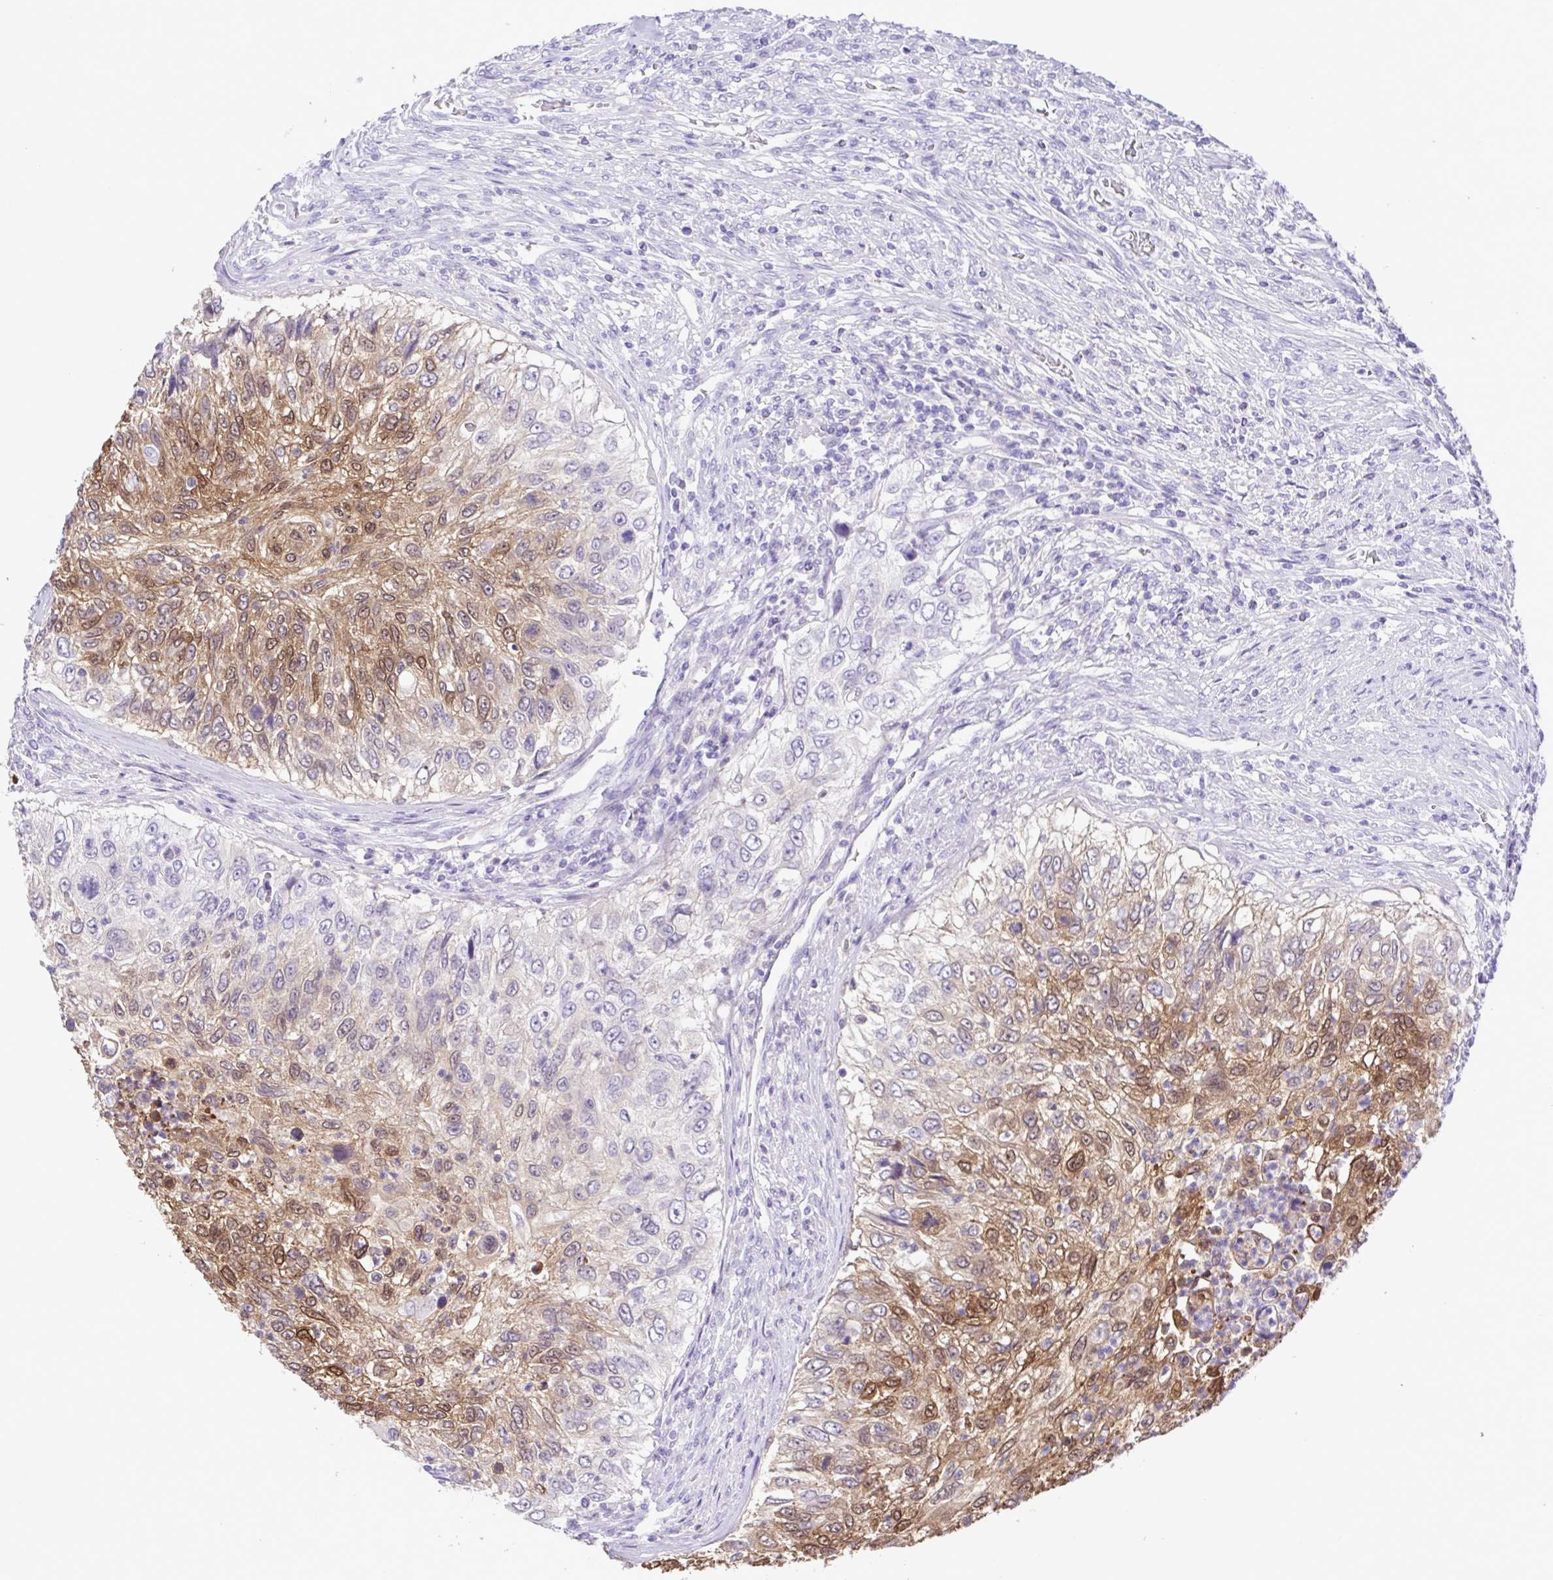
{"staining": {"intensity": "moderate", "quantity": "25%-75%", "location": "cytoplasmic/membranous,nuclear"}, "tissue": "urothelial cancer", "cell_type": "Tumor cells", "image_type": "cancer", "snomed": [{"axis": "morphology", "description": "Urothelial carcinoma, High grade"}, {"axis": "topography", "description": "Urinary bladder"}], "caption": "Tumor cells display moderate cytoplasmic/membranous and nuclear expression in about 25%-75% of cells in urothelial carcinoma (high-grade).", "gene": "CASP14", "patient": {"sex": "female", "age": 60}}